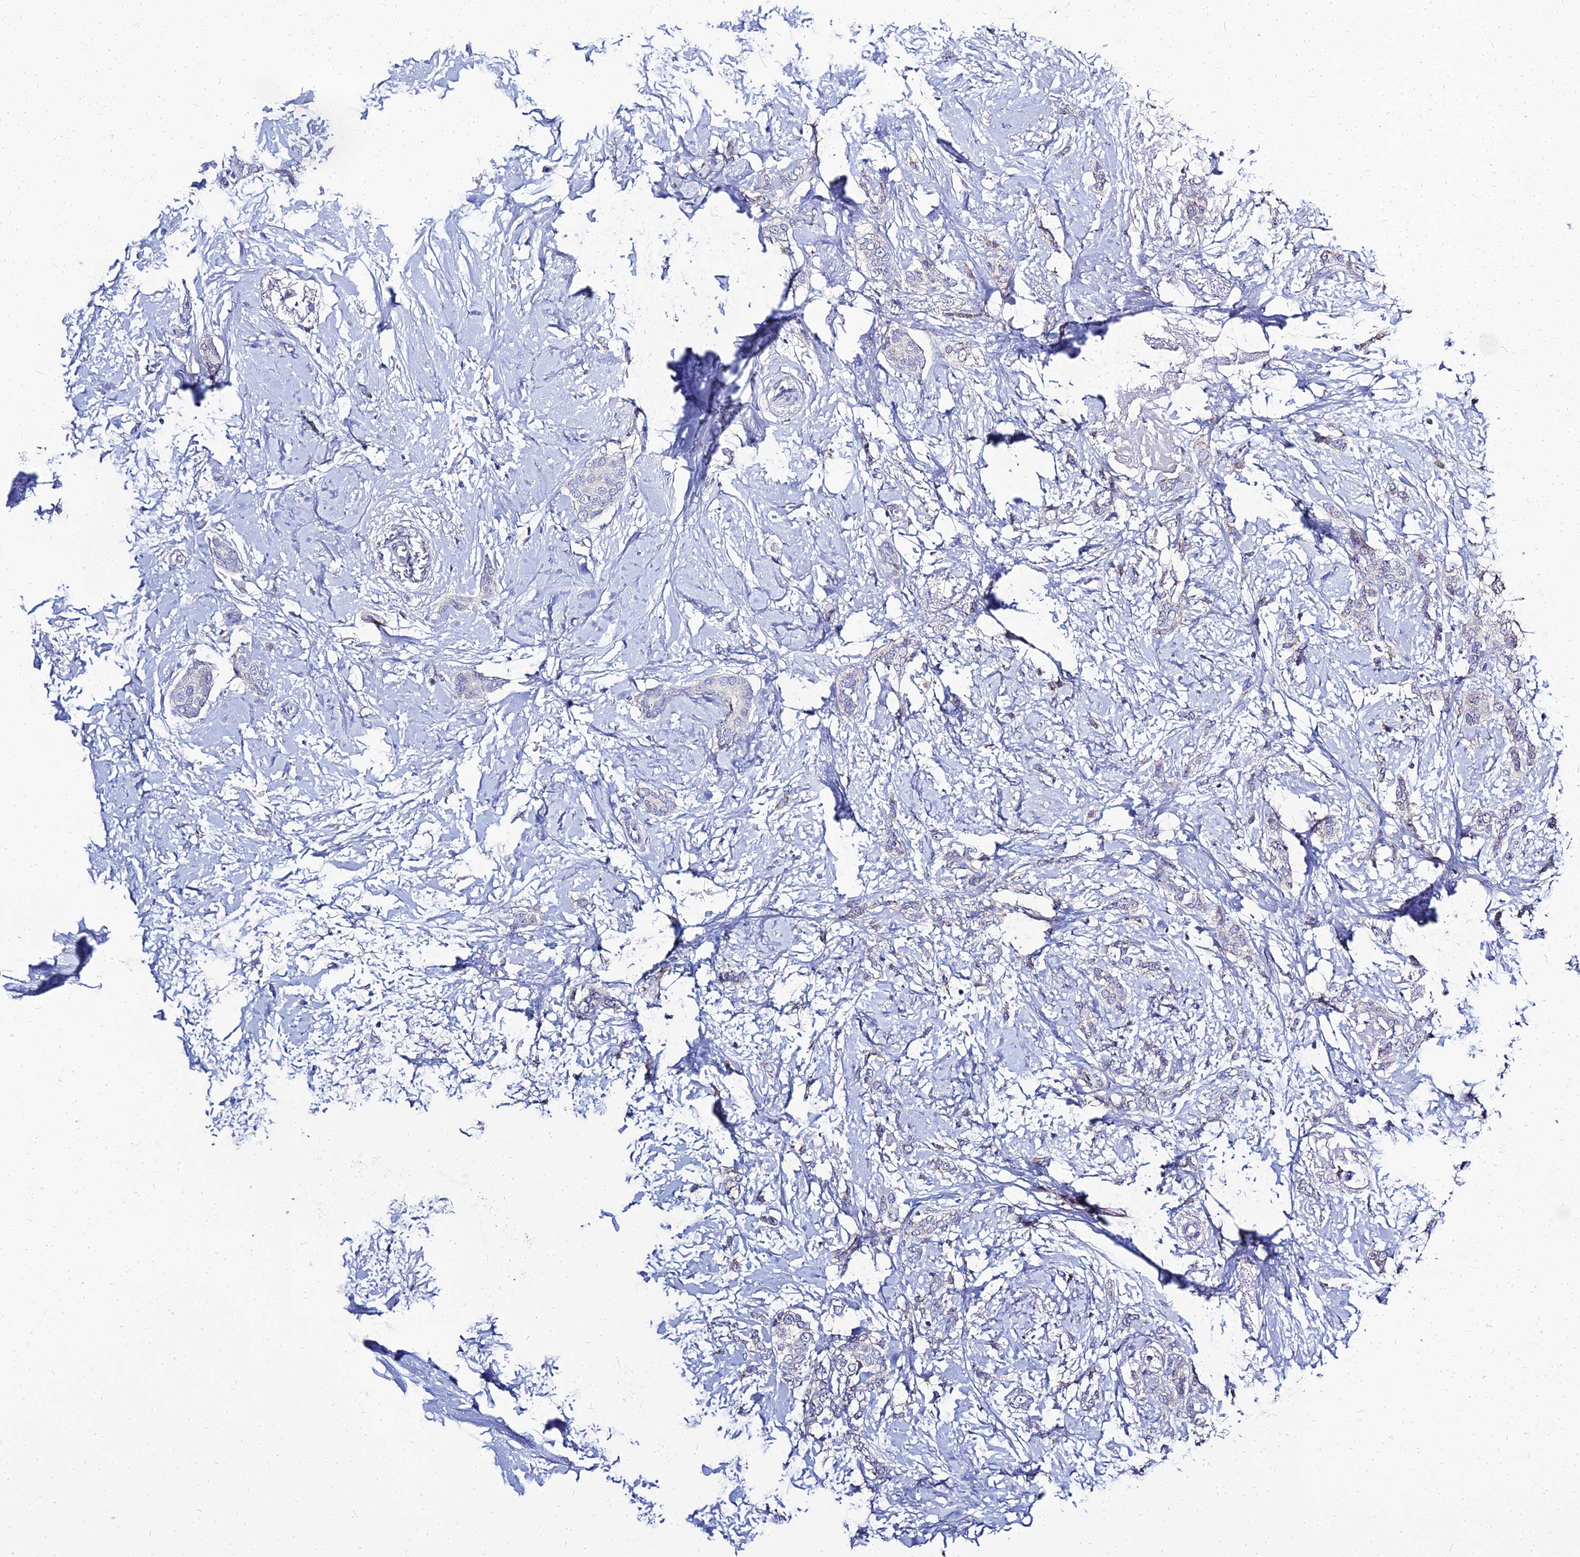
{"staining": {"intensity": "negative", "quantity": "none", "location": "none"}, "tissue": "breast cancer", "cell_type": "Tumor cells", "image_type": "cancer", "snomed": [{"axis": "morphology", "description": "Duct carcinoma"}, {"axis": "topography", "description": "Breast"}], "caption": "Tumor cells show no significant positivity in intraductal carcinoma (breast).", "gene": "NPY", "patient": {"sex": "female", "age": 72}}